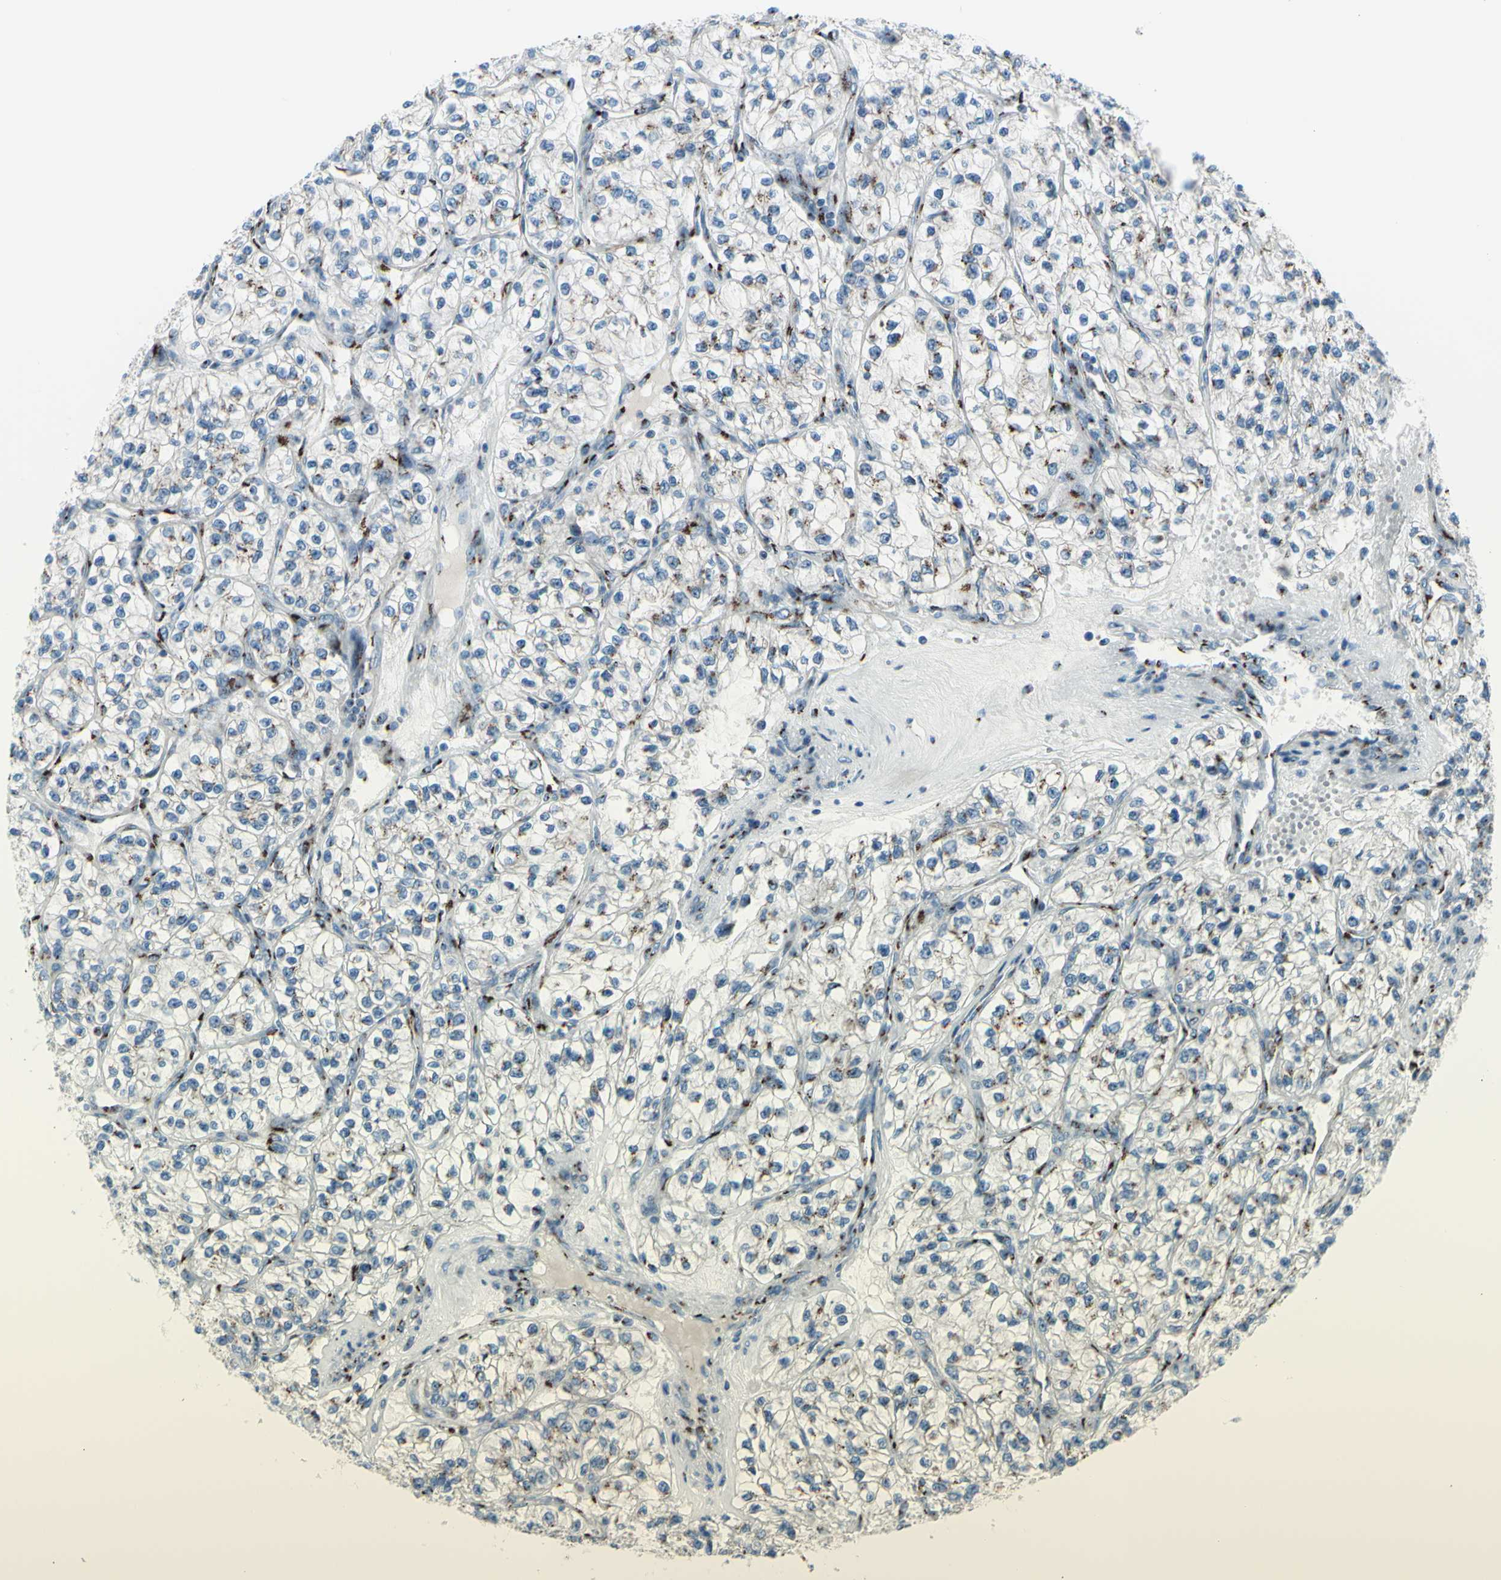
{"staining": {"intensity": "strong", "quantity": "<25%", "location": "cytoplasmic/membranous"}, "tissue": "renal cancer", "cell_type": "Tumor cells", "image_type": "cancer", "snomed": [{"axis": "morphology", "description": "Adenocarcinoma, NOS"}, {"axis": "topography", "description": "Kidney"}], "caption": "Renal cancer (adenocarcinoma) stained for a protein (brown) exhibits strong cytoplasmic/membranous positive expression in approximately <25% of tumor cells.", "gene": "B4GALT1", "patient": {"sex": "female", "age": 57}}